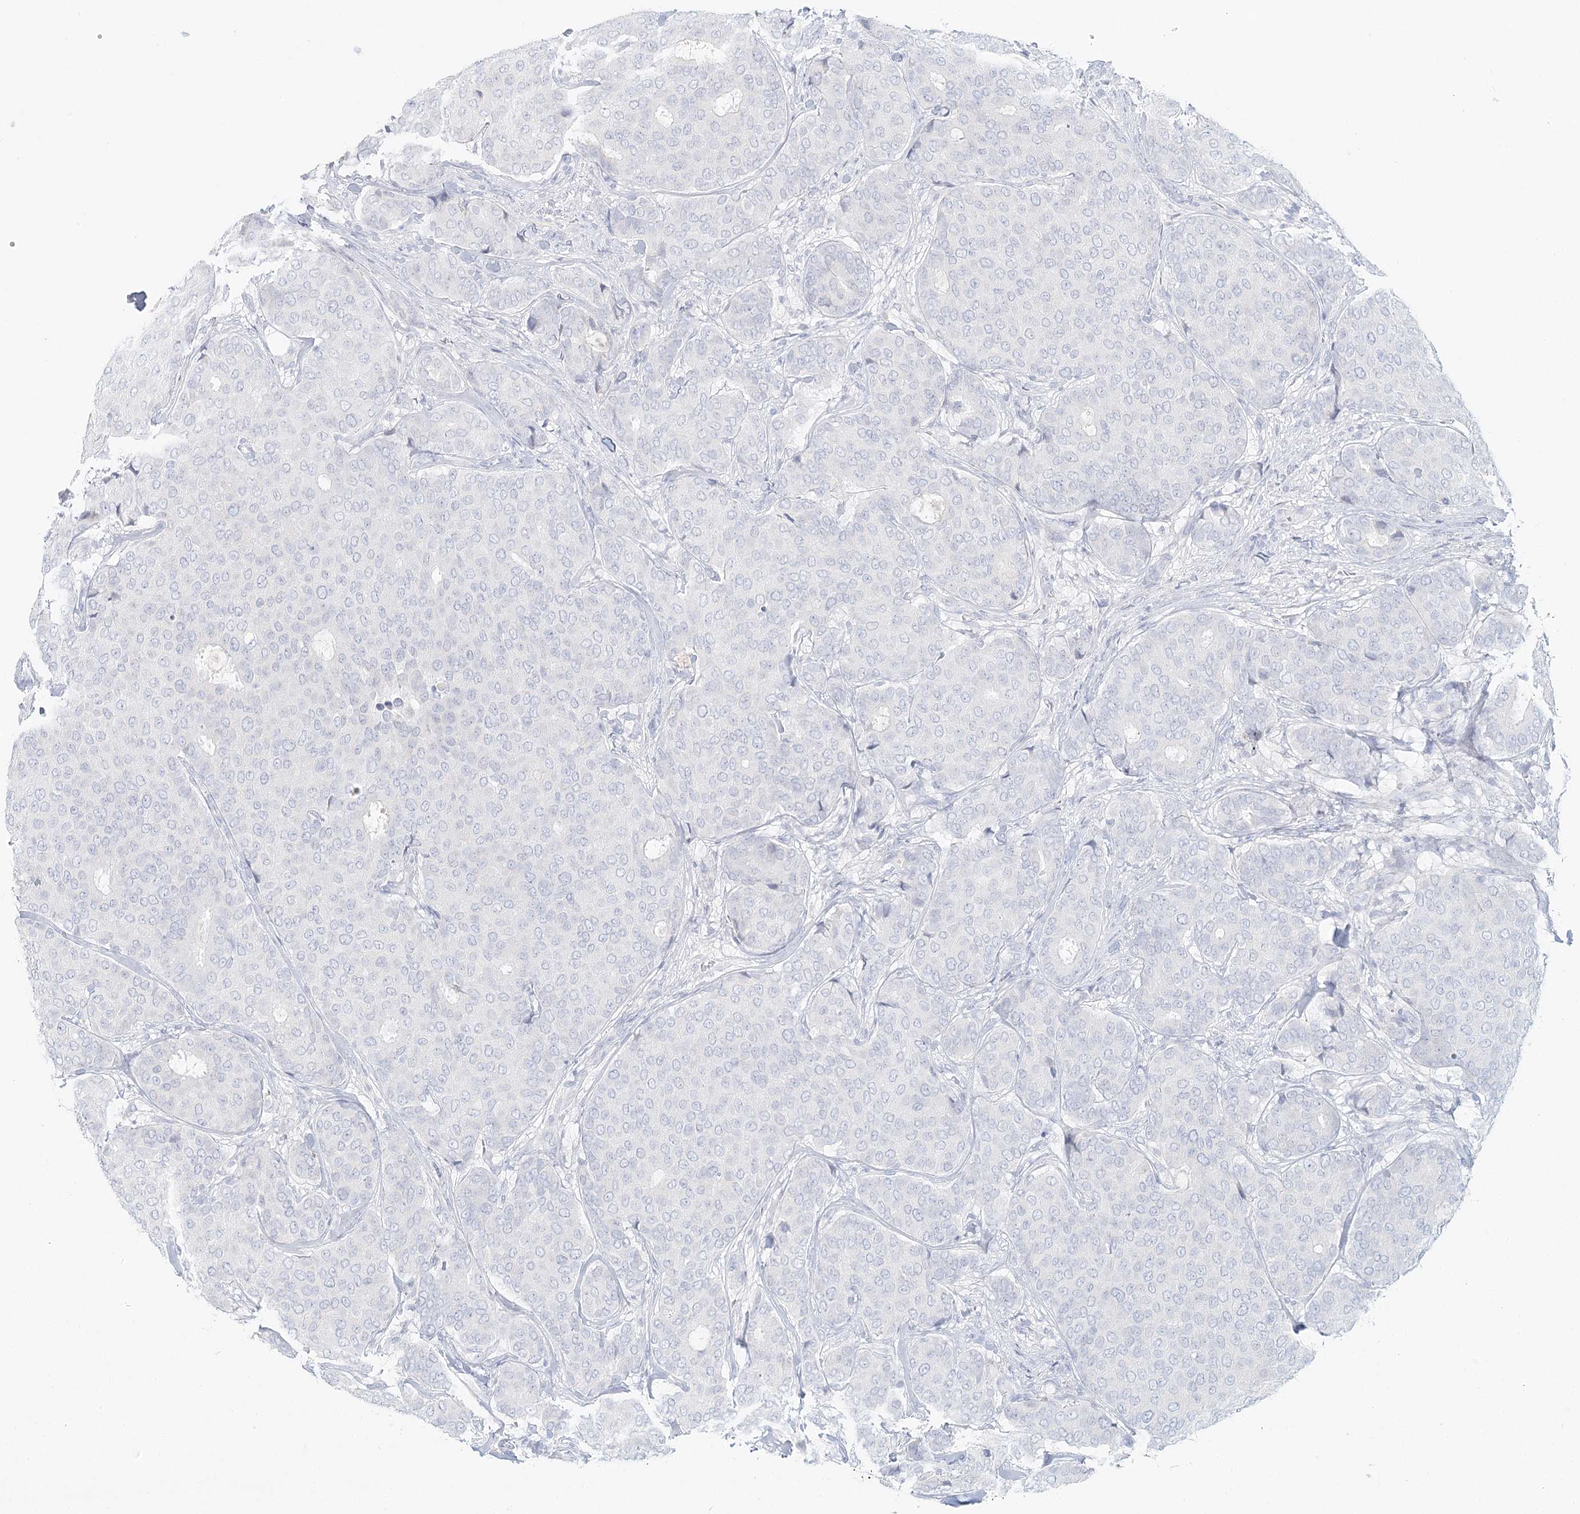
{"staining": {"intensity": "negative", "quantity": "none", "location": "none"}, "tissue": "breast cancer", "cell_type": "Tumor cells", "image_type": "cancer", "snomed": [{"axis": "morphology", "description": "Duct carcinoma"}, {"axis": "topography", "description": "Breast"}], "caption": "DAB (3,3'-diaminobenzidine) immunohistochemical staining of human invasive ductal carcinoma (breast) reveals no significant positivity in tumor cells.", "gene": "DMGDH", "patient": {"sex": "female", "age": 75}}